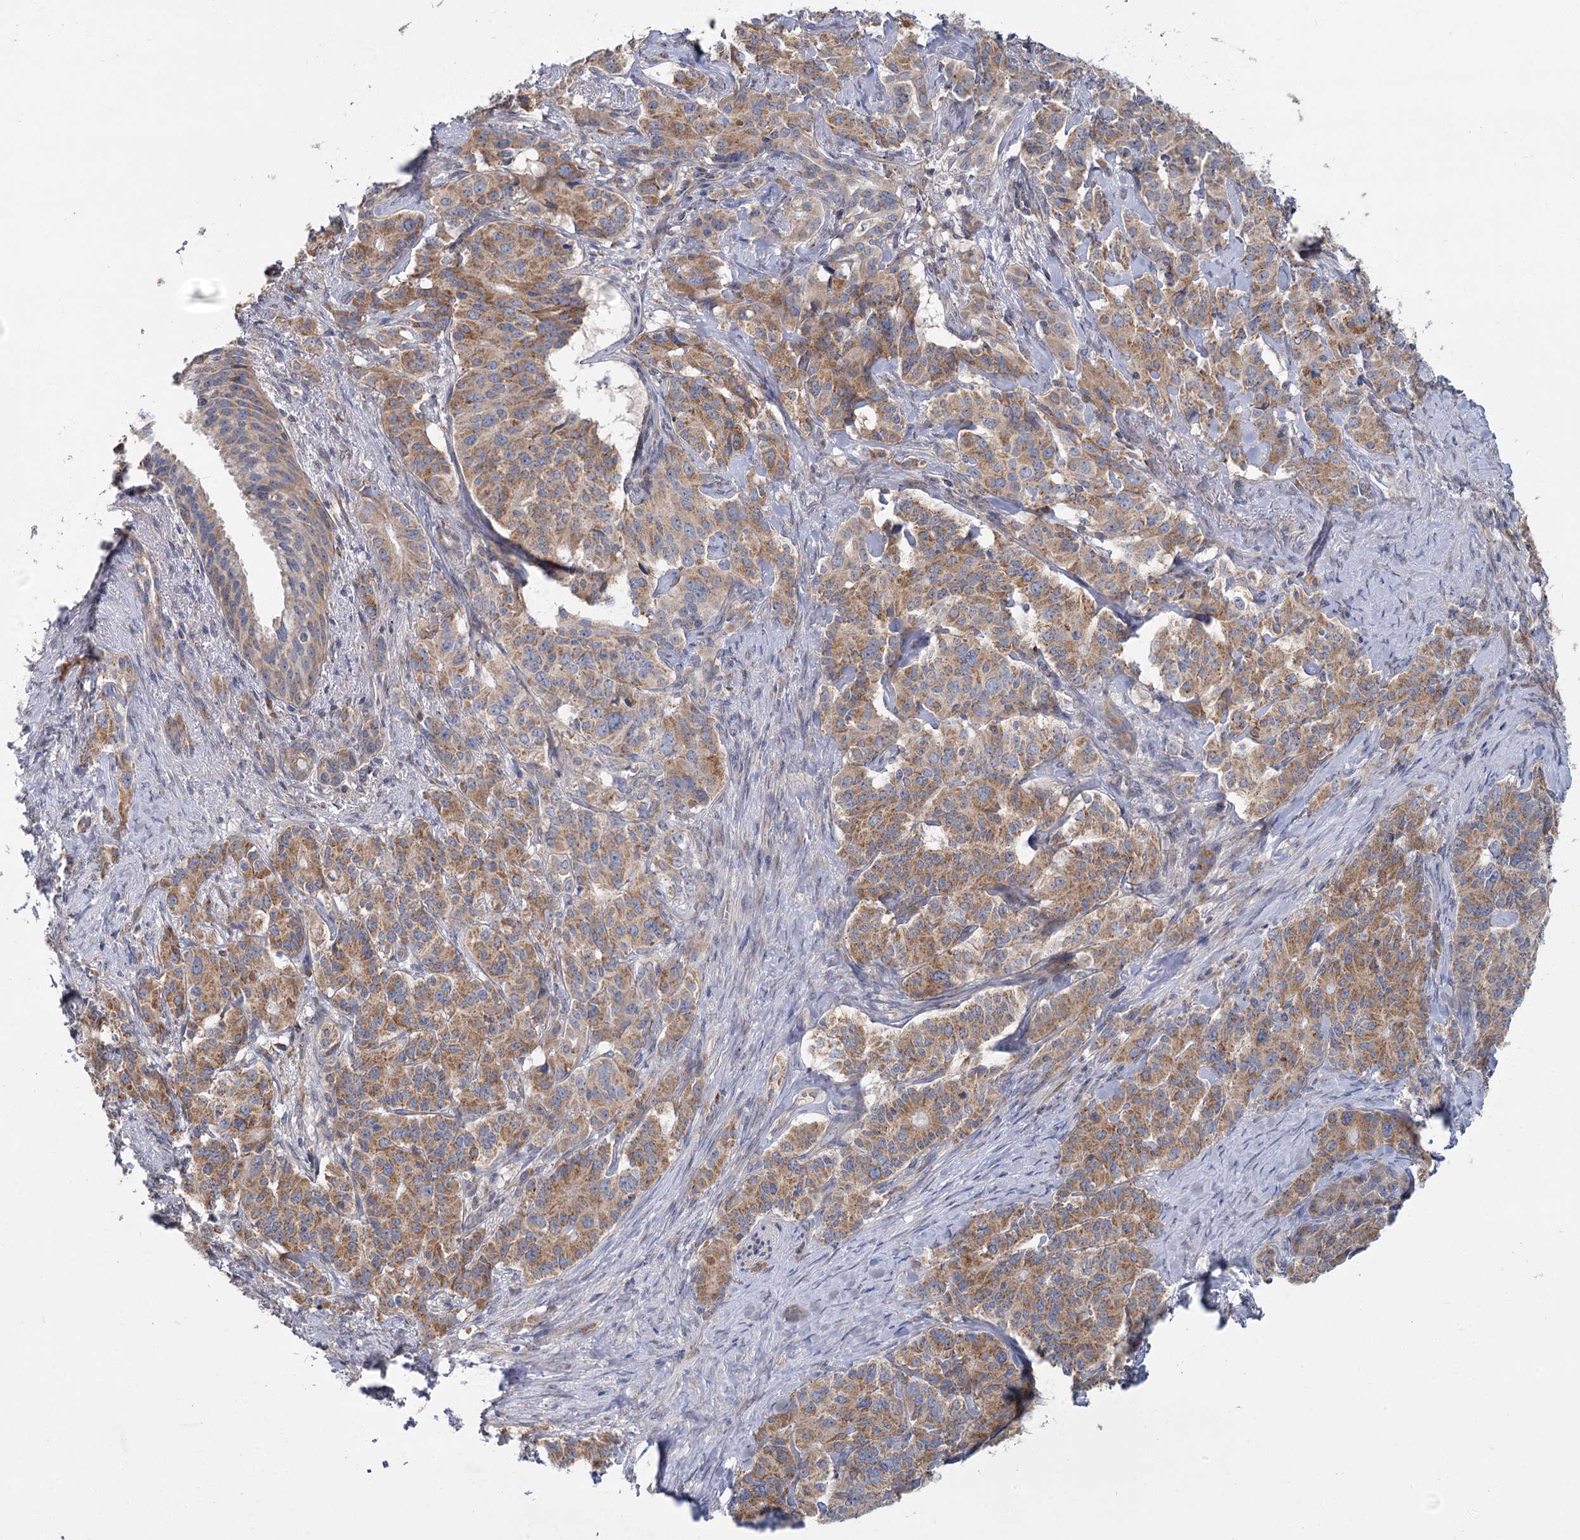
{"staining": {"intensity": "moderate", "quantity": ">75%", "location": "cytoplasmic/membranous"}, "tissue": "pancreatic cancer", "cell_type": "Tumor cells", "image_type": "cancer", "snomed": [{"axis": "morphology", "description": "Adenocarcinoma, NOS"}, {"axis": "topography", "description": "Pancreas"}], "caption": "DAB (3,3'-diaminobenzidine) immunohistochemical staining of pancreatic cancer shows moderate cytoplasmic/membranous protein positivity in about >75% of tumor cells.", "gene": "ACOX2", "patient": {"sex": "female", "age": 74}}